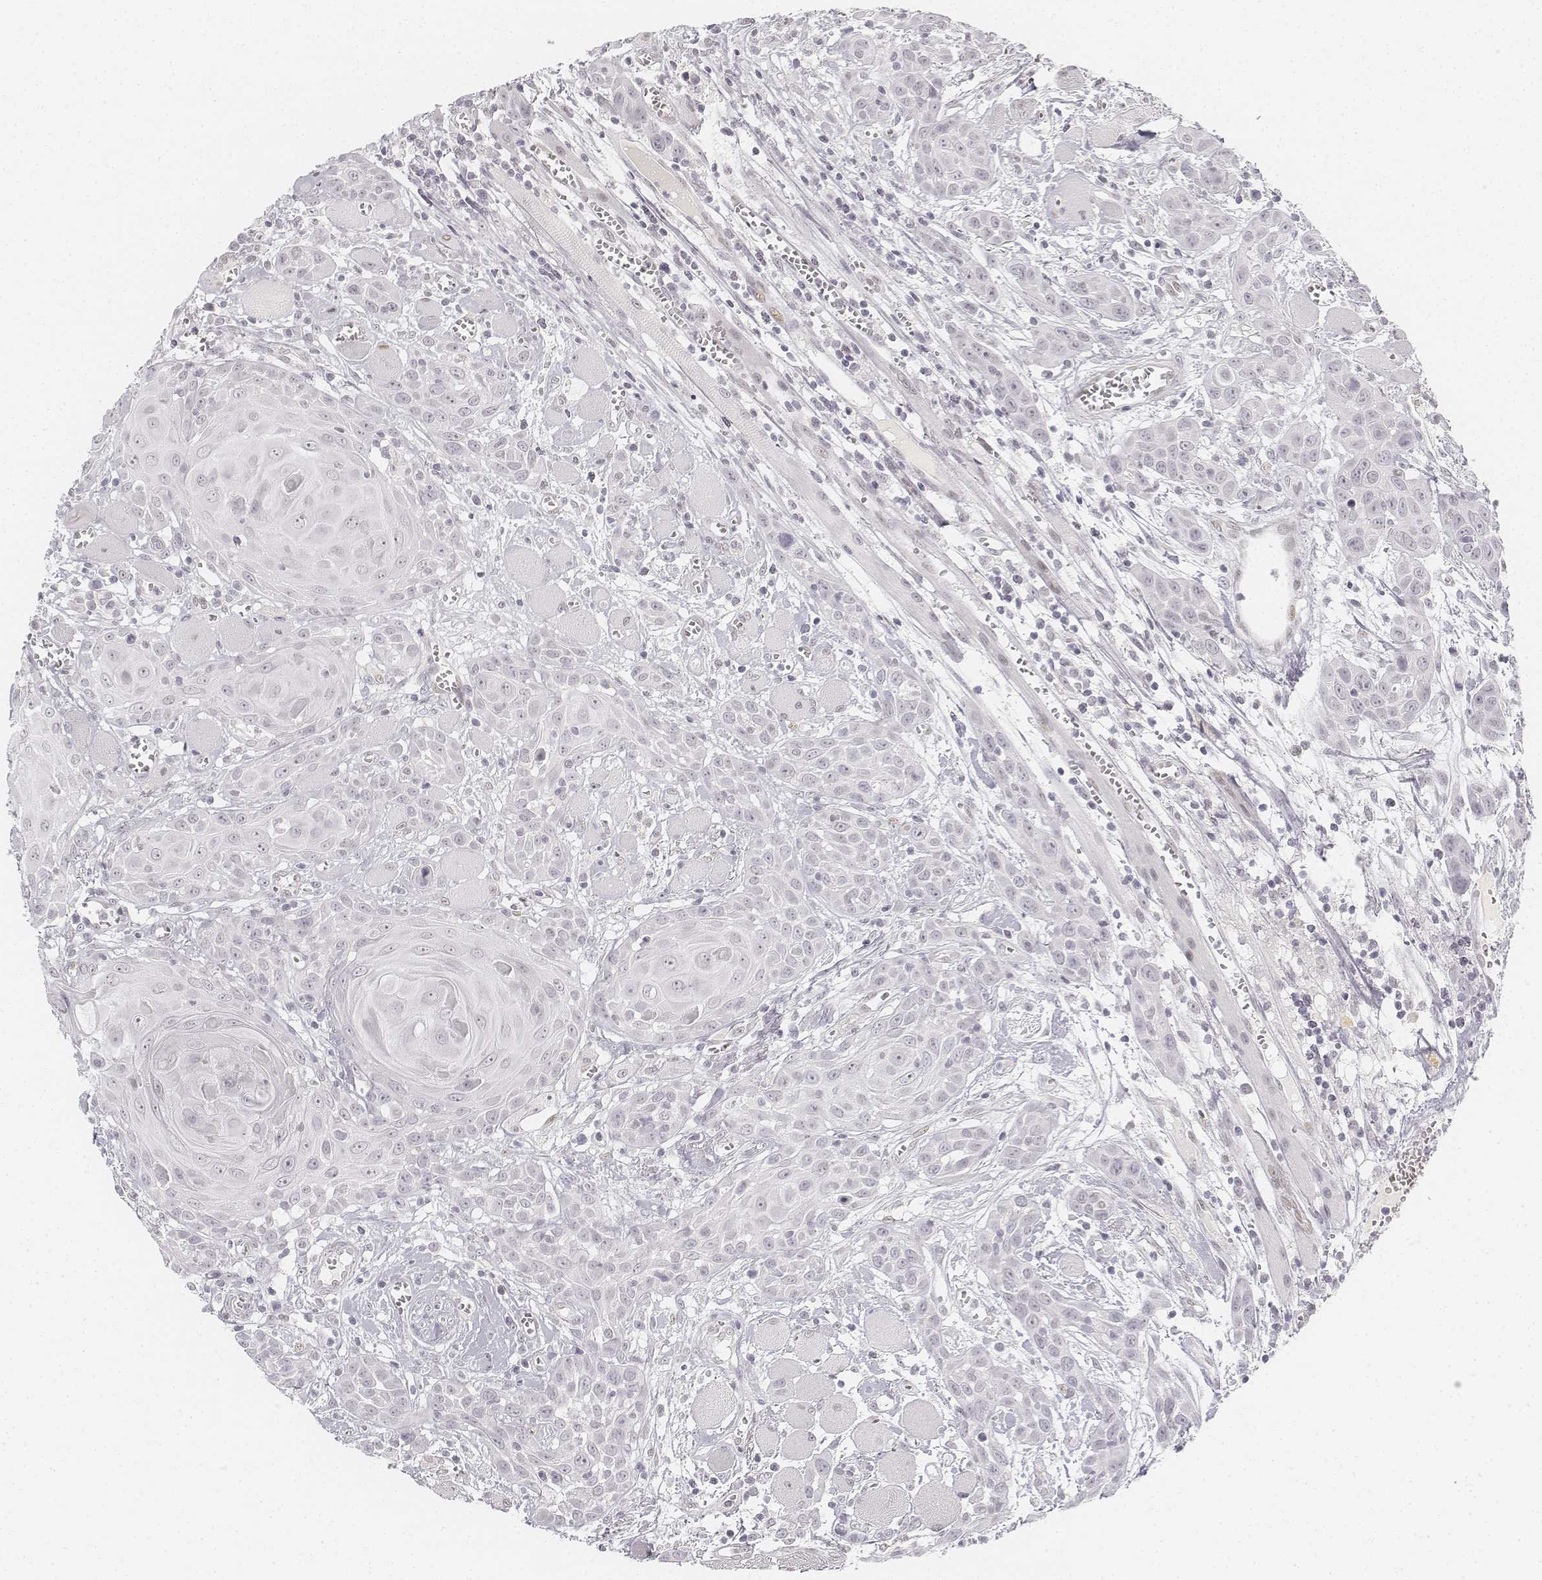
{"staining": {"intensity": "negative", "quantity": "none", "location": "none"}, "tissue": "head and neck cancer", "cell_type": "Tumor cells", "image_type": "cancer", "snomed": [{"axis": "morphology", "description": "Squamous cell carcinoma, NOS"}, {"axis": "topography", "description": "Head-Neck"}], "caption": "Protein analysis of head and neck cancer exhibits no significant positivity in tumor cells. (DAB (3,3'-diaminobenzidine) immunohistochemistry with hematoxylin counter stain).", "gene": "KRTAP2-1", "patient": {"sex": "female", "age": 80}}